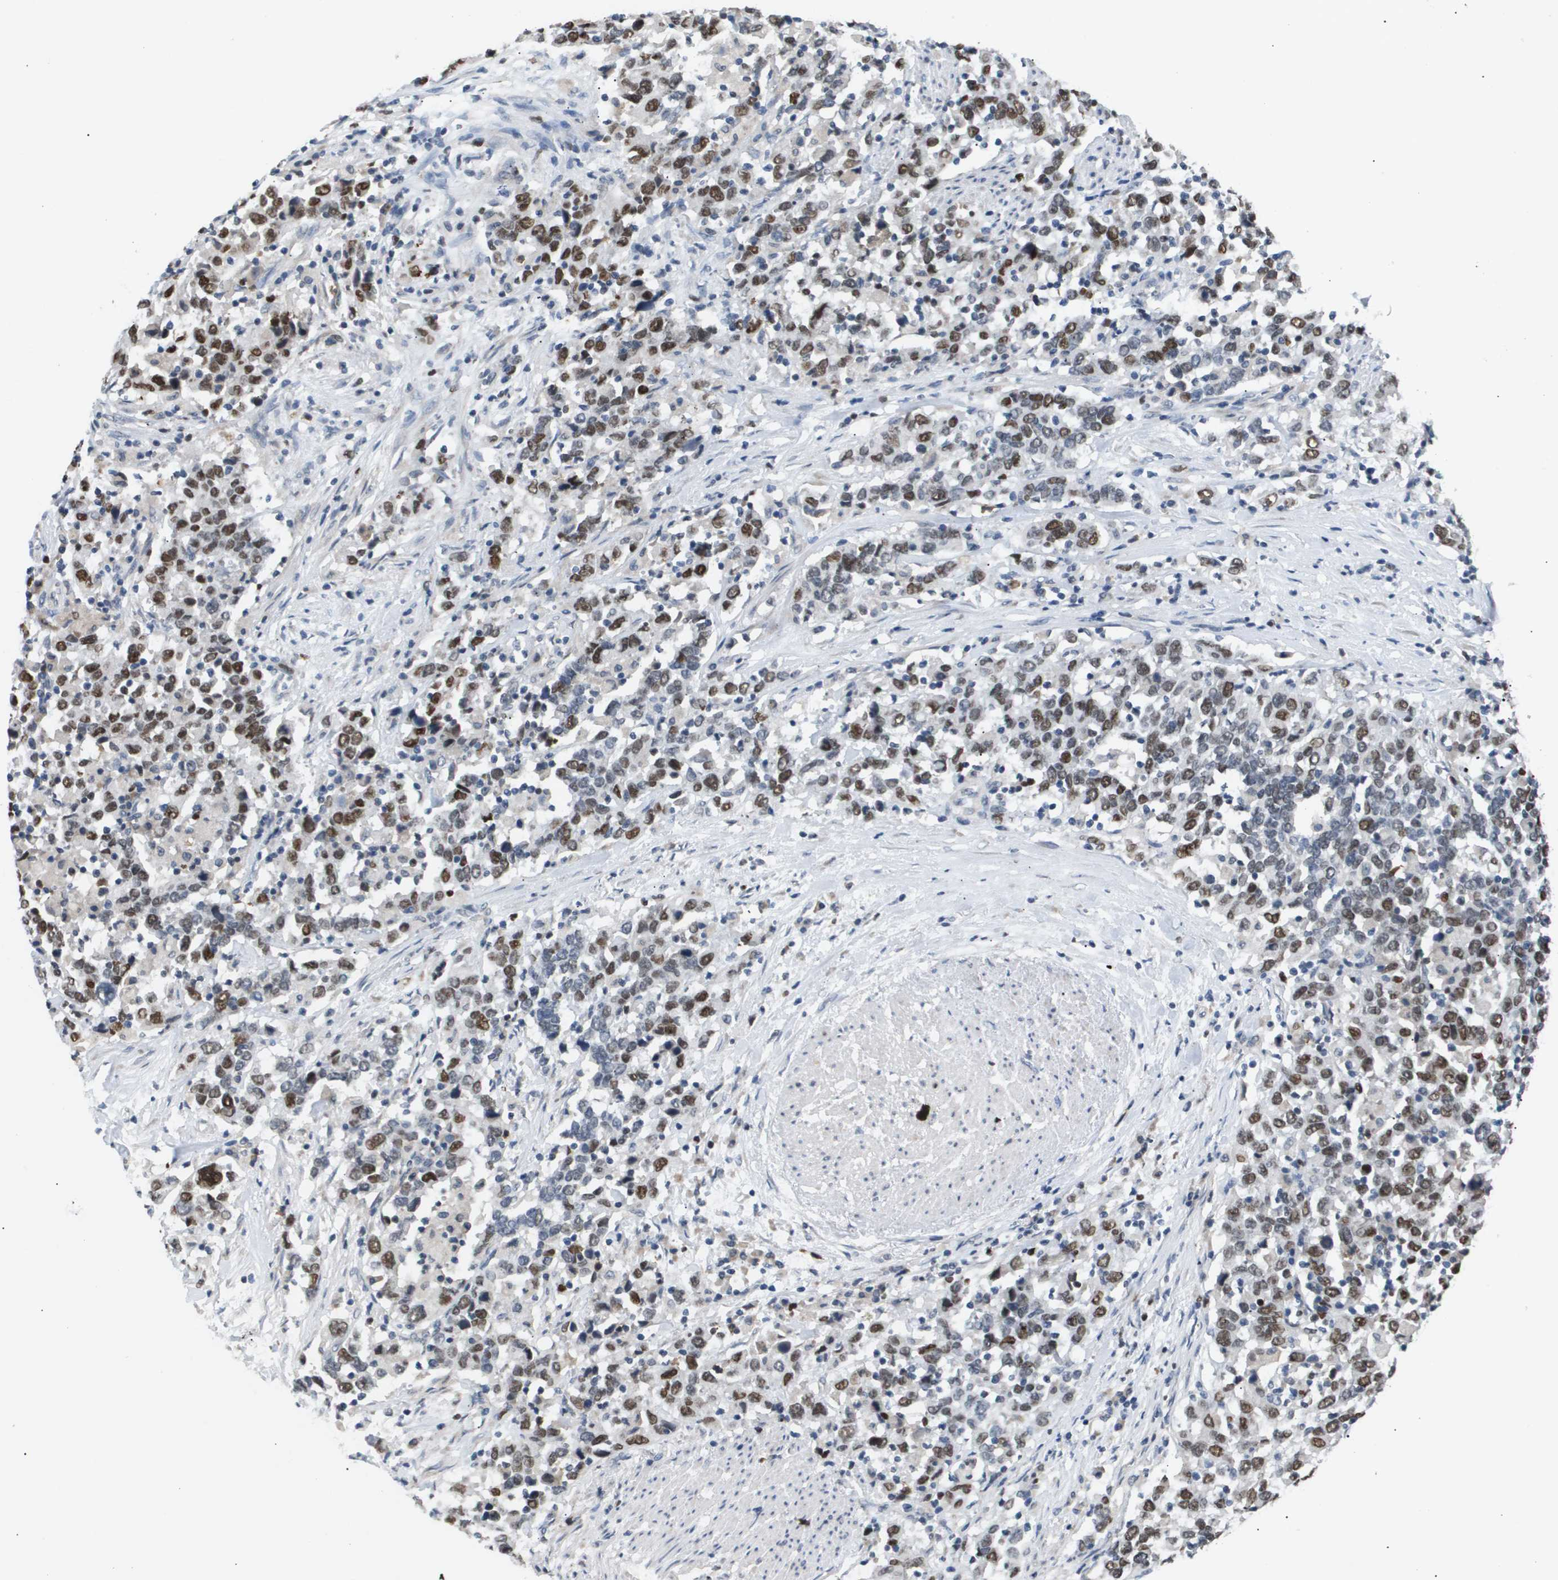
{"staining": {"intensity": "moderate", "quantity": "25%-75%", "location": "nuclear"}, "tissue": "urothelial cancer", "cell_type": "Tumor cells", "image_type": "cancer", "snomed": [{"axis": "morphology", "description": "Urothelial carcinoma, High grade"}, {"axis": "topography", "description": "Urinary bladder"}], "caption": "Immunohistochemical staining of human high-grade urothelial carcinoma shows moderate nuclear protein staining in approximately 25%-75% of tumor cells.", "gene": "ANAPC2", "patient": {"sex": "male", "age": 61}}